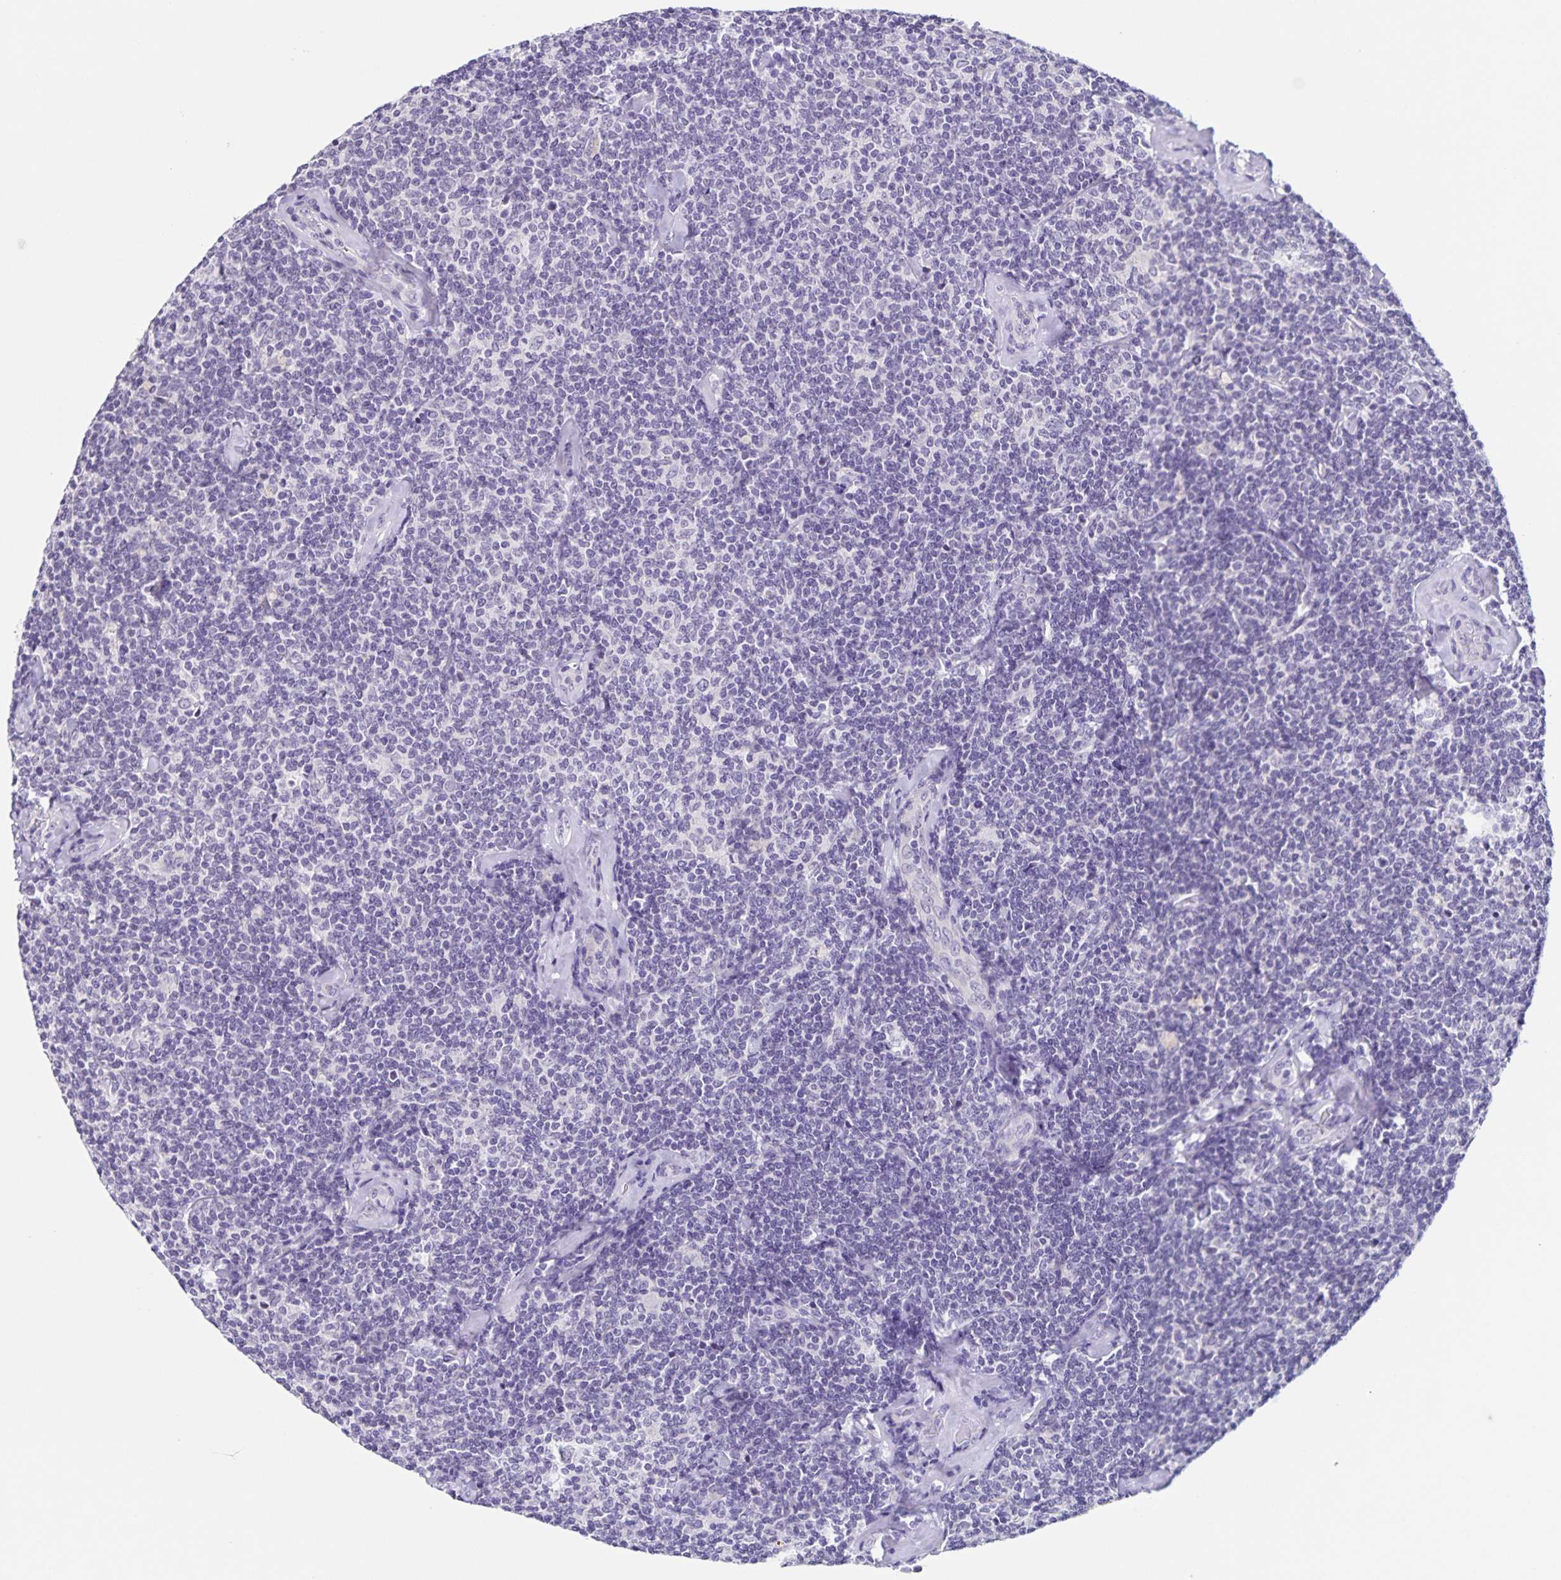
{"staining": {"intensity": "negative", "quantity": "none", "location": "none"}, "tissue": "lymphoma", "cell_type": "Tumor cells", "image_type": "cancer", "snomed": [{"axis": "morphology", "description": "Malignant lymphoma, non-Hodgkin's type, Low grade"}, {"axis": "topography", "description": "Lymph node"}], "caption": "Malignant lymphoma, non-Hodgkin's type (low-grade) was stained to show a protein in brown. There is no significant positivity in tumor cells. (Stains: DAB (3,3'-diaminobenzidine) immunohistochemistry with hematoxylin counter stain, Microscopy: brightfield microscopy at high magnification).", "gene": "SLC12A3", "patient": {"sex": "female", "age": 56}}